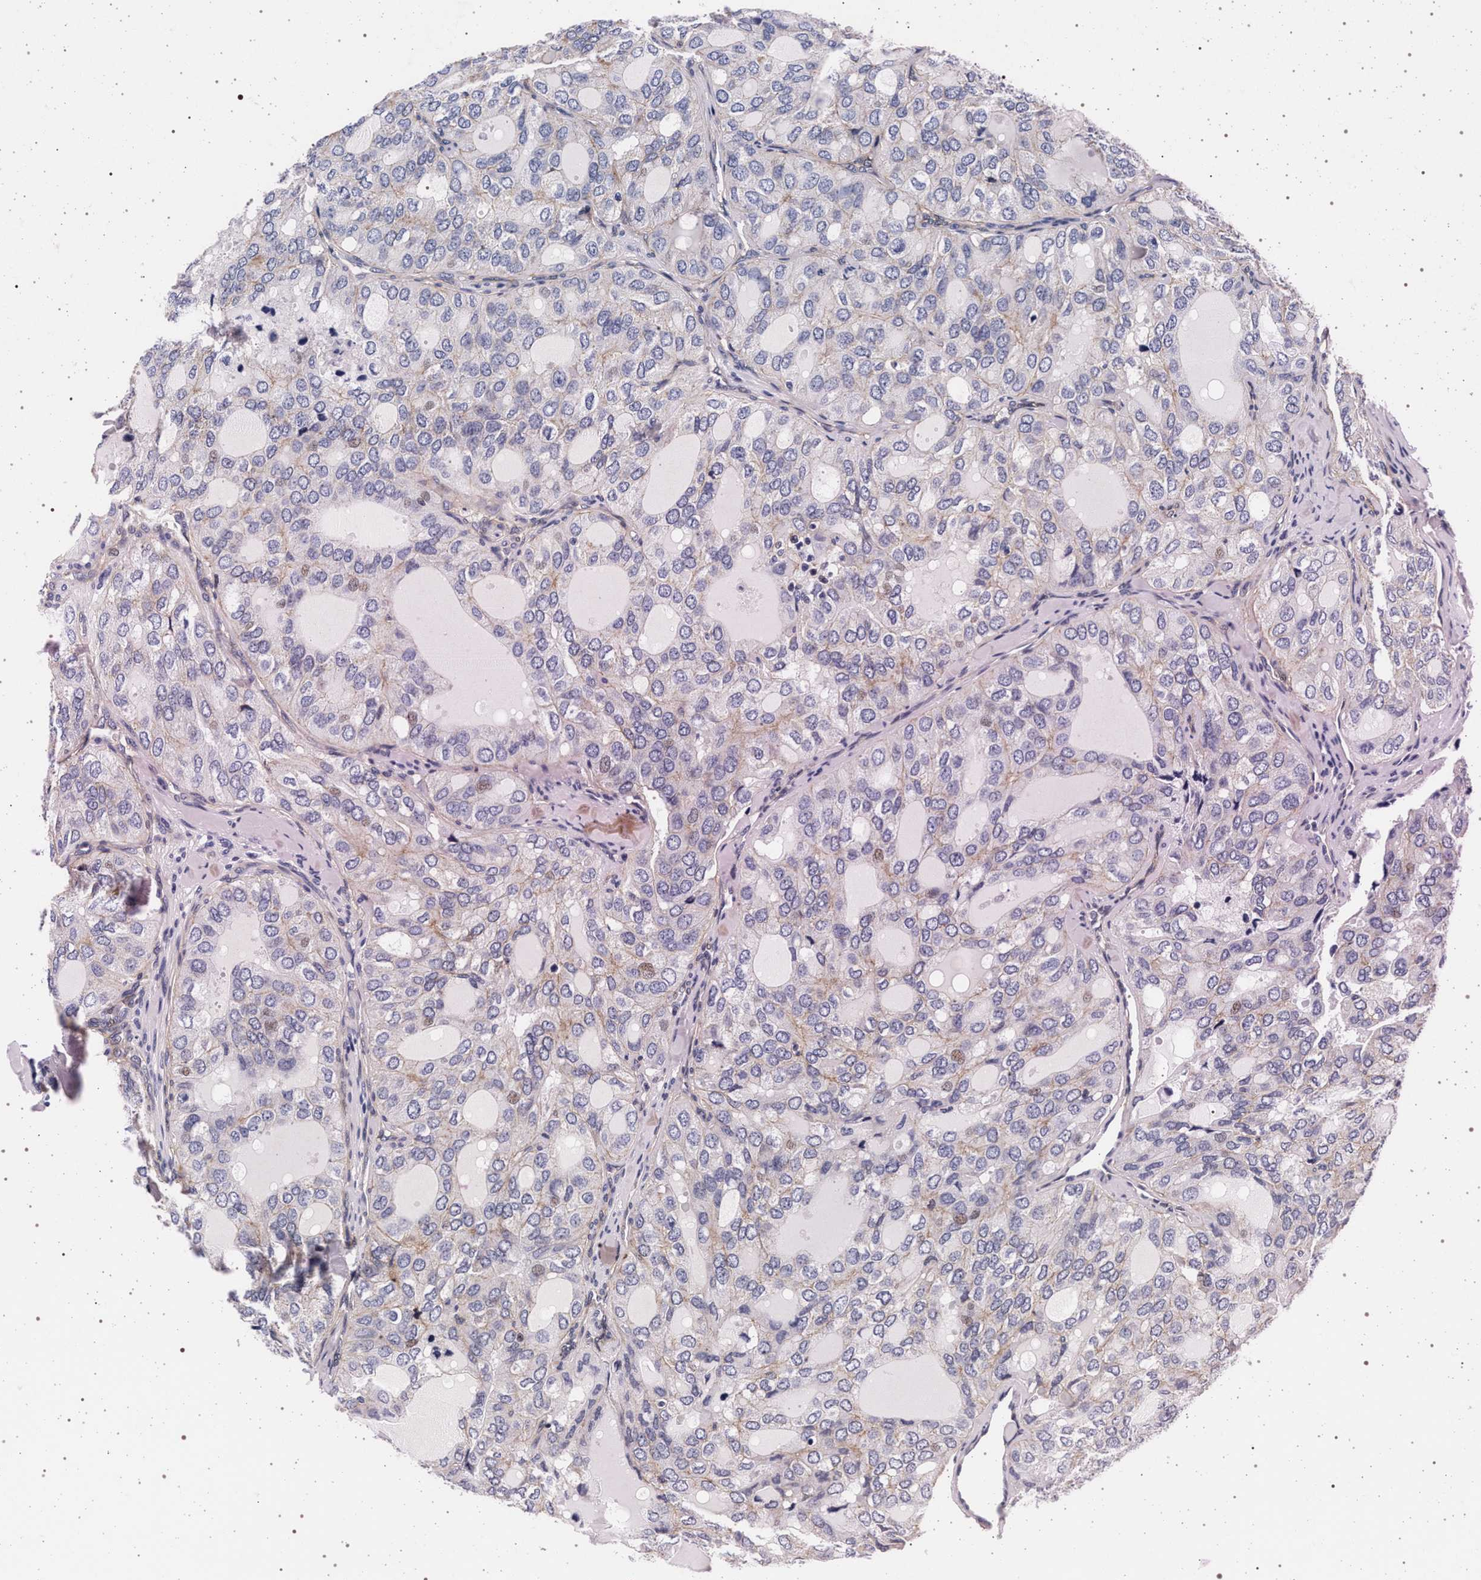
{"staining": {"intensity": "weak", "quantity": "<25%", "location": "nuclear"}, "tissue": "thyroid cancer", "cell_type": "Tumor cells", "image_type": "cancer", "snomed": [{"axis": "morphology", "description": "Follicular adenoma carcinoma, NOS"}, {"axis": "topography", "description": "Thyroid gland"}], "caption": "This is an immunohistochemistry (IHC) photomicrograph of thyroid cancer (follicular adenoma carcinoma). There is no positivity in tumor cells.", "gene": "SLC9A1", "patient": {"sex": "male", "age": 75}}